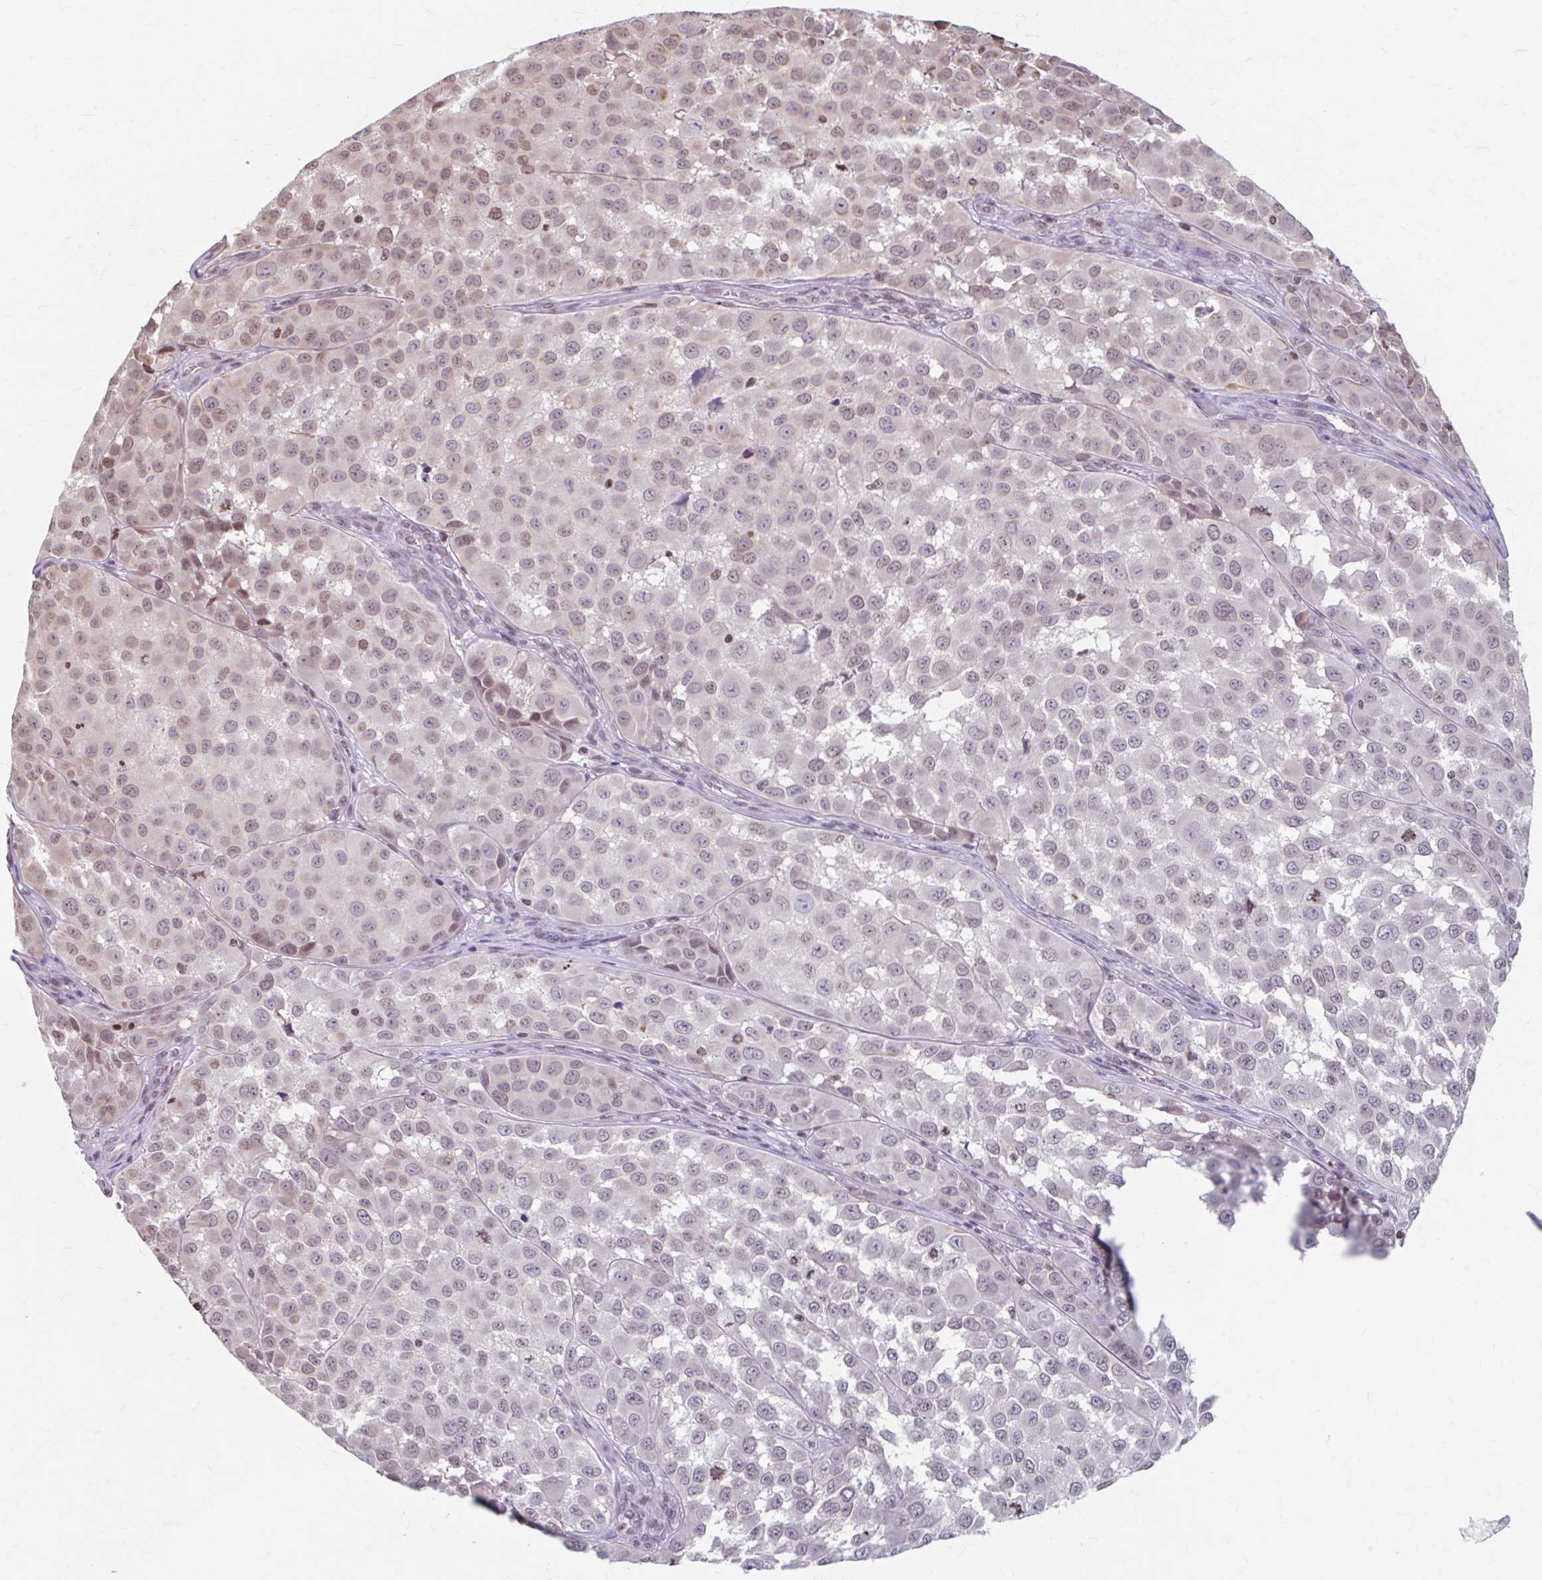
{"staining": {"intensity": "moderate", "quantity": "<25%", "location": "nuclear"}, "tissue": "melanoma", "cell_type": "Tumor cells", "image_type": "cancer", "snomed": [{"axis": "morphology", "description": "Malignant melanoma, NOS"}, {"axis": "topography", "description": "Skin"}], "caption": "A high-resolution photomicrograph shows IHC staining of malignant melanoma, which exhibits moderate nuclear positivity in approximately <25% of tumor cells.", "gene": "ORC3", "patient": {"sex": "male", "age": 64}}